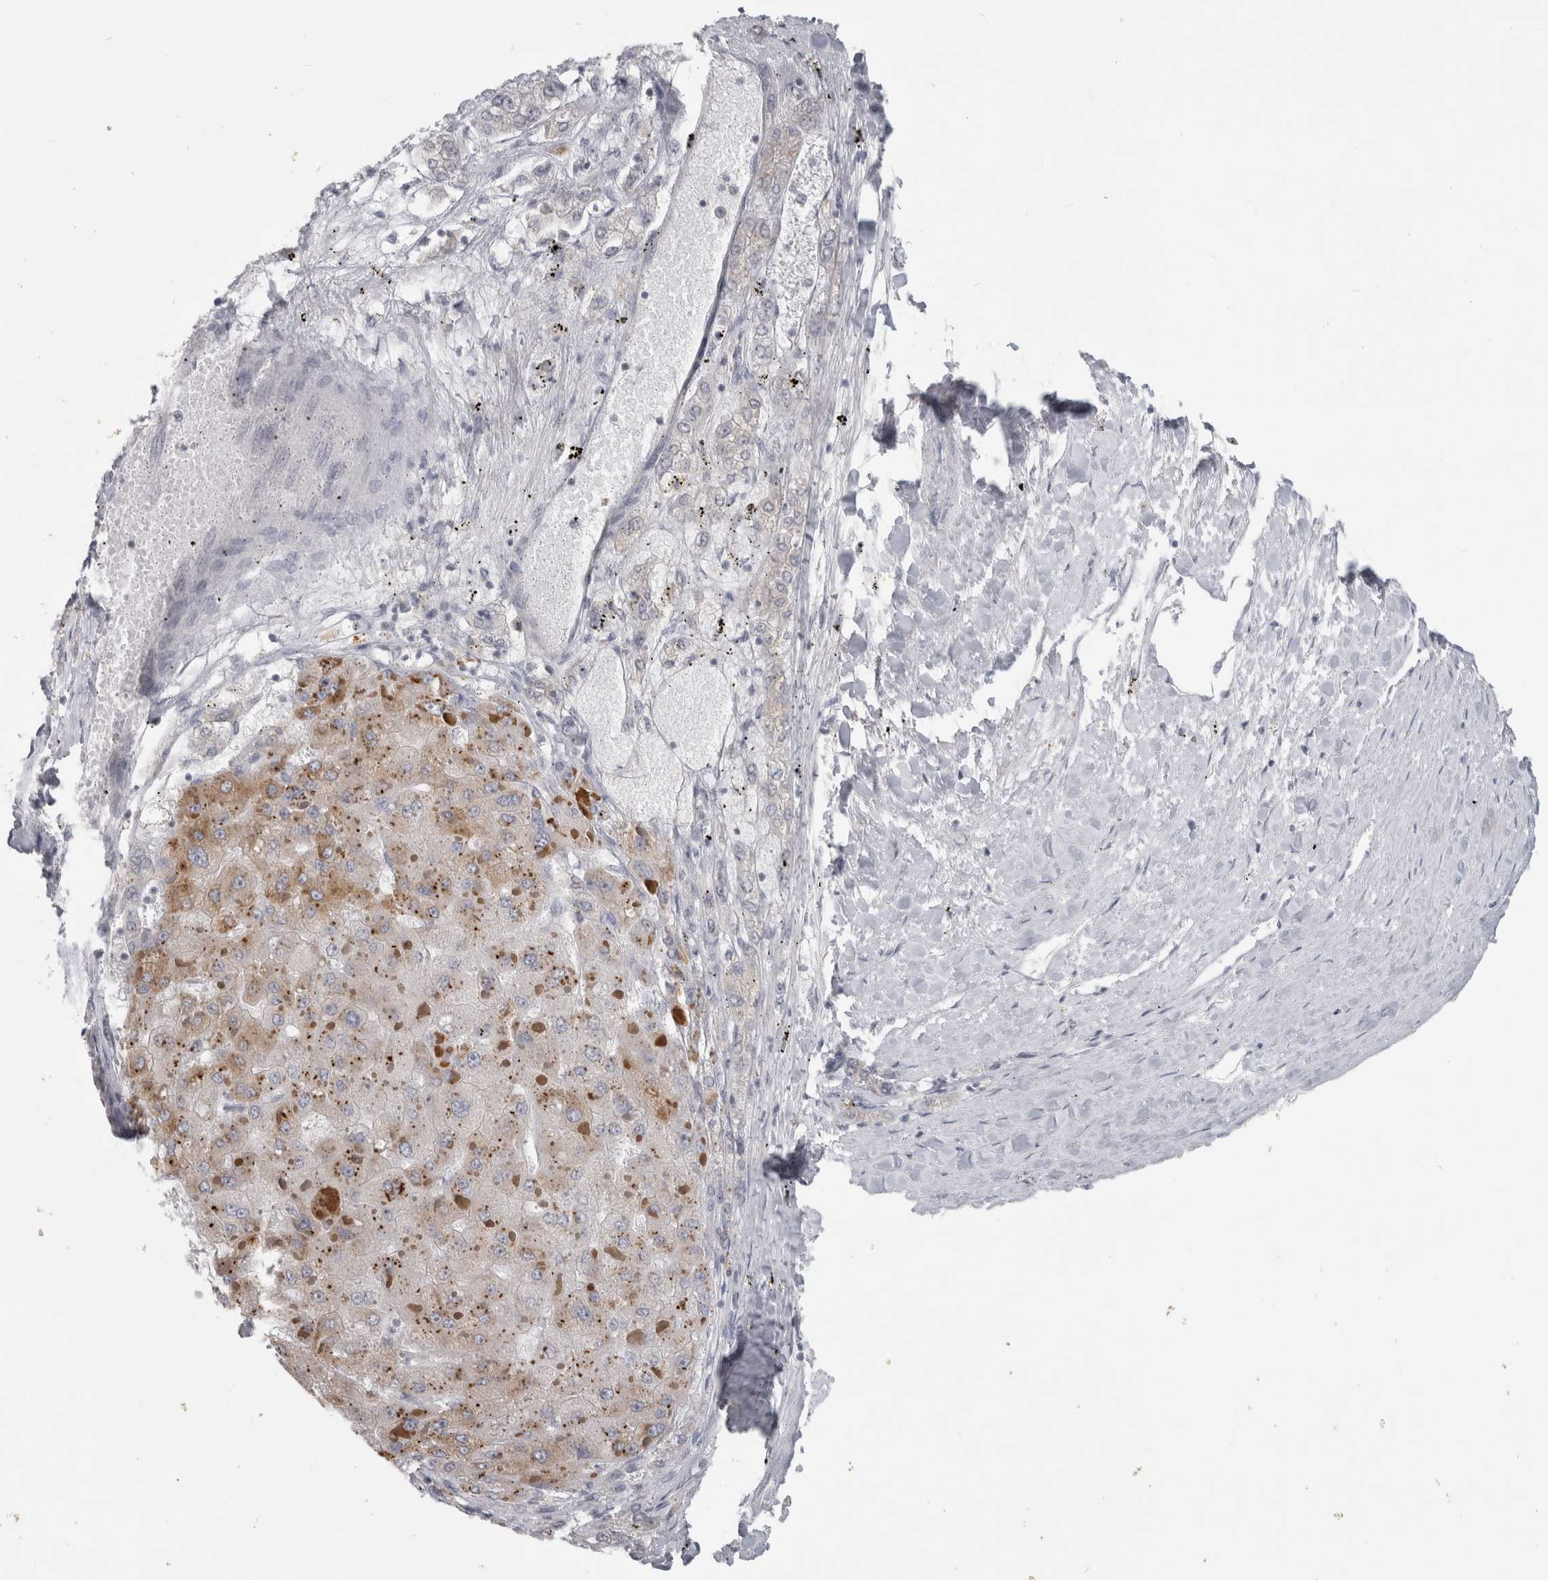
{"staining": {"intensity": "moderate", "quantity": "<25%", "location": "cytoplasmic/membranous"}, "tissue": "liver cancer", "cell_type": "Tumor cells", "image_type": "cancer", "snomed": [{"axis": "morphology", "description": "Carcinoma, Hepatocellular, NOS"}, {"axis": "topography", "description": "Liver"}], "caption": "Human liver cancer stained with a protein marker reveals moderate staining in tumor cells.", "gene": "TMEM242", "patient": {"sex": "female", "age": 73}}